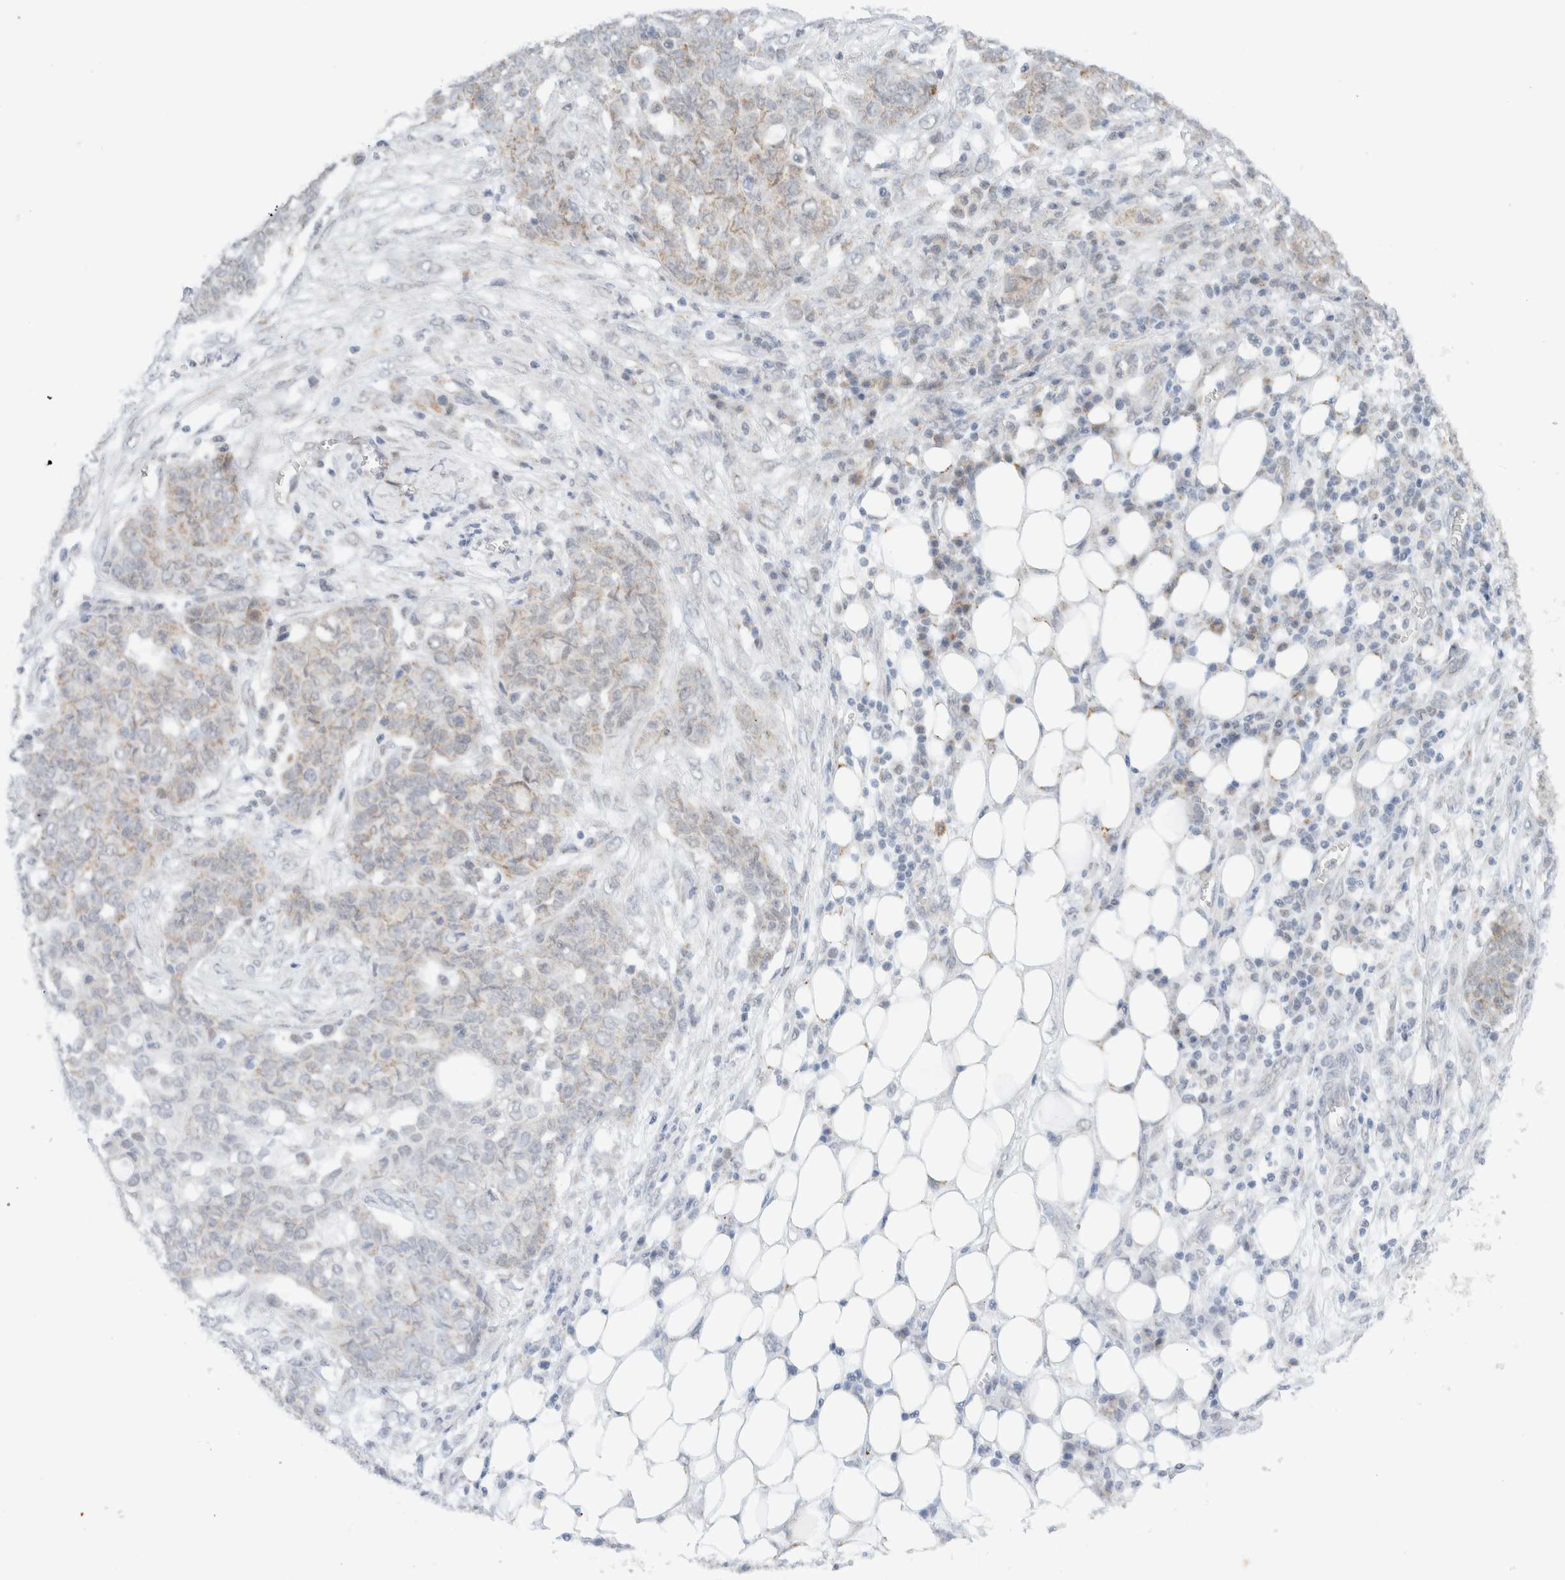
{"staining": {"intensity": "weak", "quantity": "25%-75%", "location": "cytoplasmic/membranous"}, "tissue": "ovarian cancer", "cell_type": "Tumor cells", "image_type": "cancer", "snomed": [{"axis": "morphology", "description": "Cystadenocarcinoma, serous, NOS"}, {"axis": "topography", "description": "Soft tissue"}, {"axis": "topography", "description": "Ovary"}], "caption": "IHC image of ovarian cancer stained for a protein (brown), which displays low levels of weak cytoplasmic/membranous expression in about 25%-75% of tumor cells.", "gene": "MRPL41", "patient": {"sex": "female", "age": 57}}